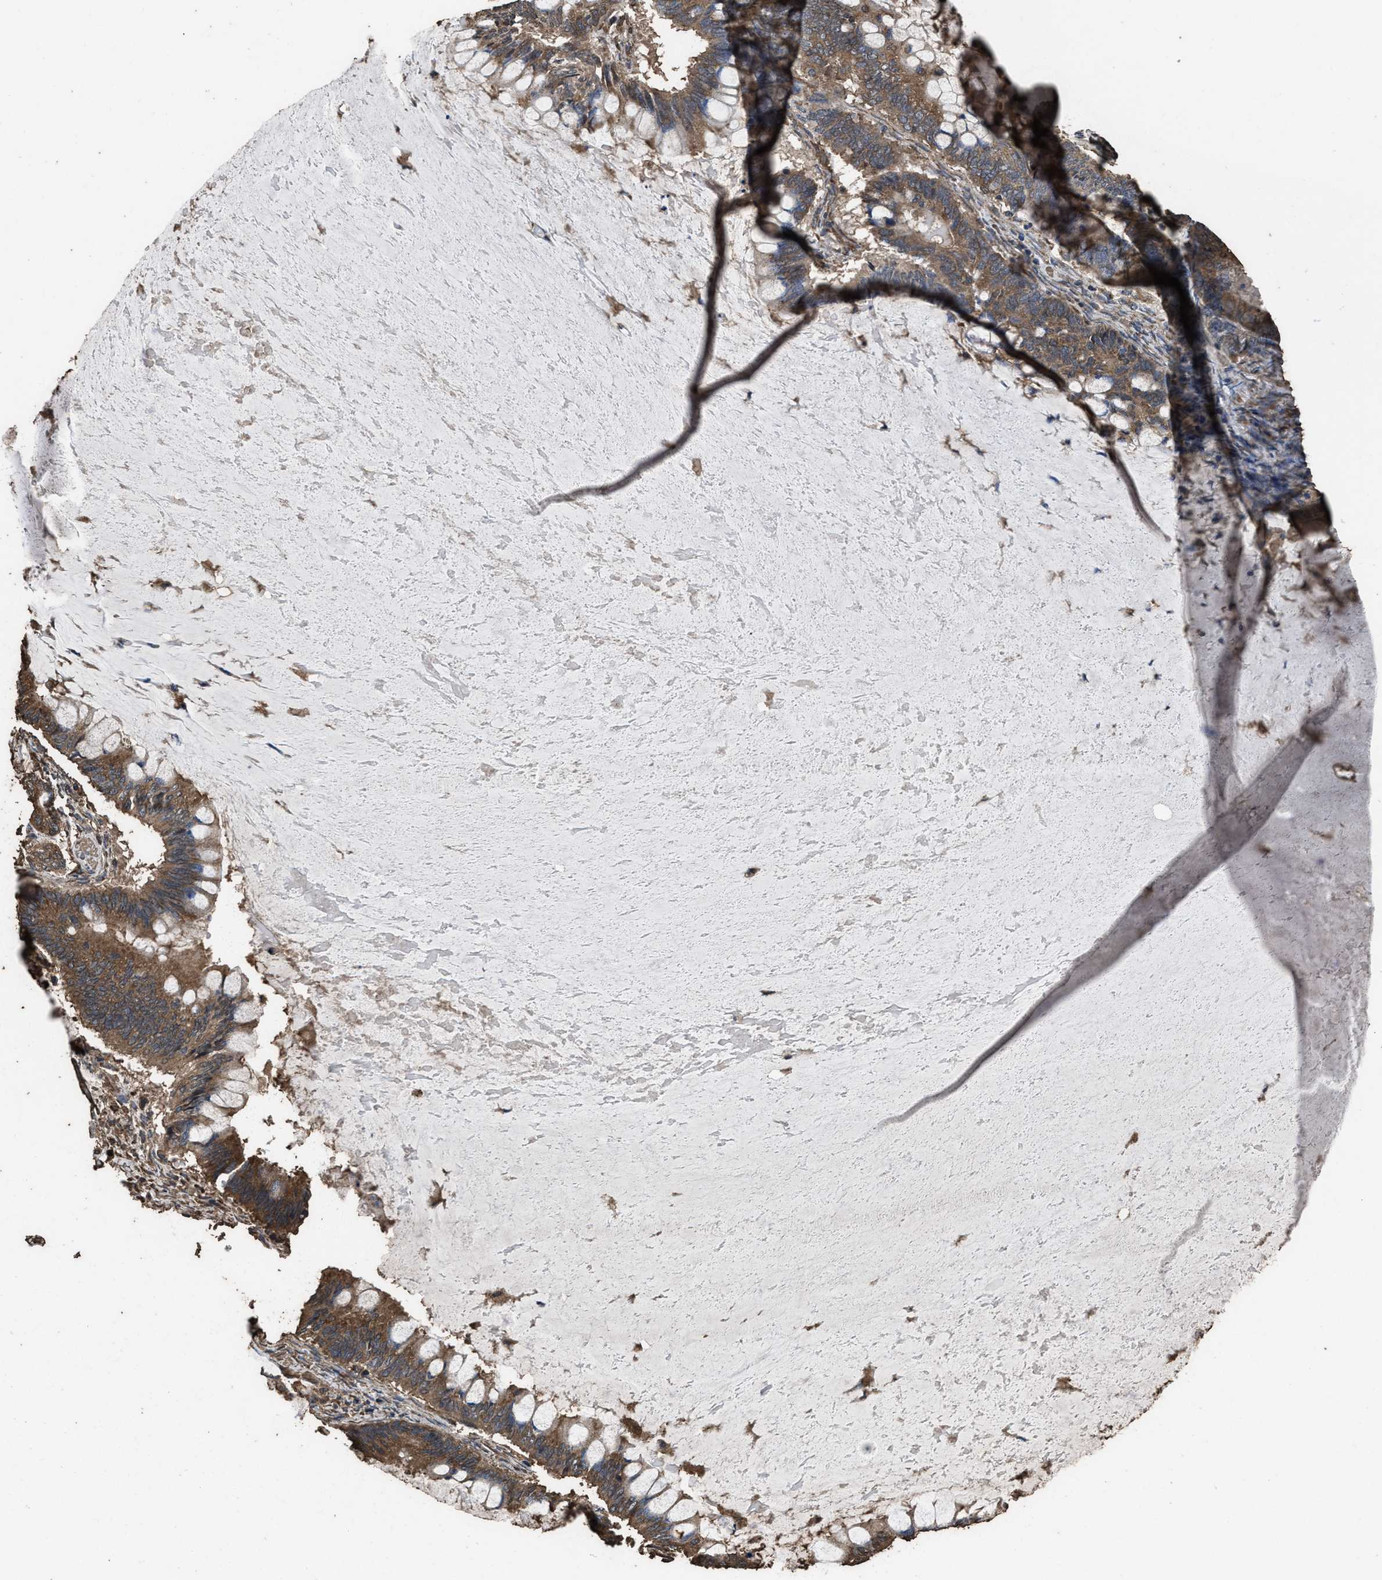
{"staining": {"intensity": "moderate", "quantity": ">75%", "location": "cytoplasmic/membranous"}, "tissue": "ovarian cancer", "cell_type": "Tumor cells", "image_type": "cancer", "snomed": [{"axis": "morphology", "description": "Cystadenocarcinoma, mucinous, NOS"}, {"axis": "topography", "description": "Ovary"}], "caption": "A medium amount of moderate cytoplasmic/membranous staining is appreciated in about >75% of tumor cells in ovarian cancer (mucinous cystadenocarcinoma) tissue.", "gene": "ZMYND19", "patient": {"sex": "female", "age": 61}}